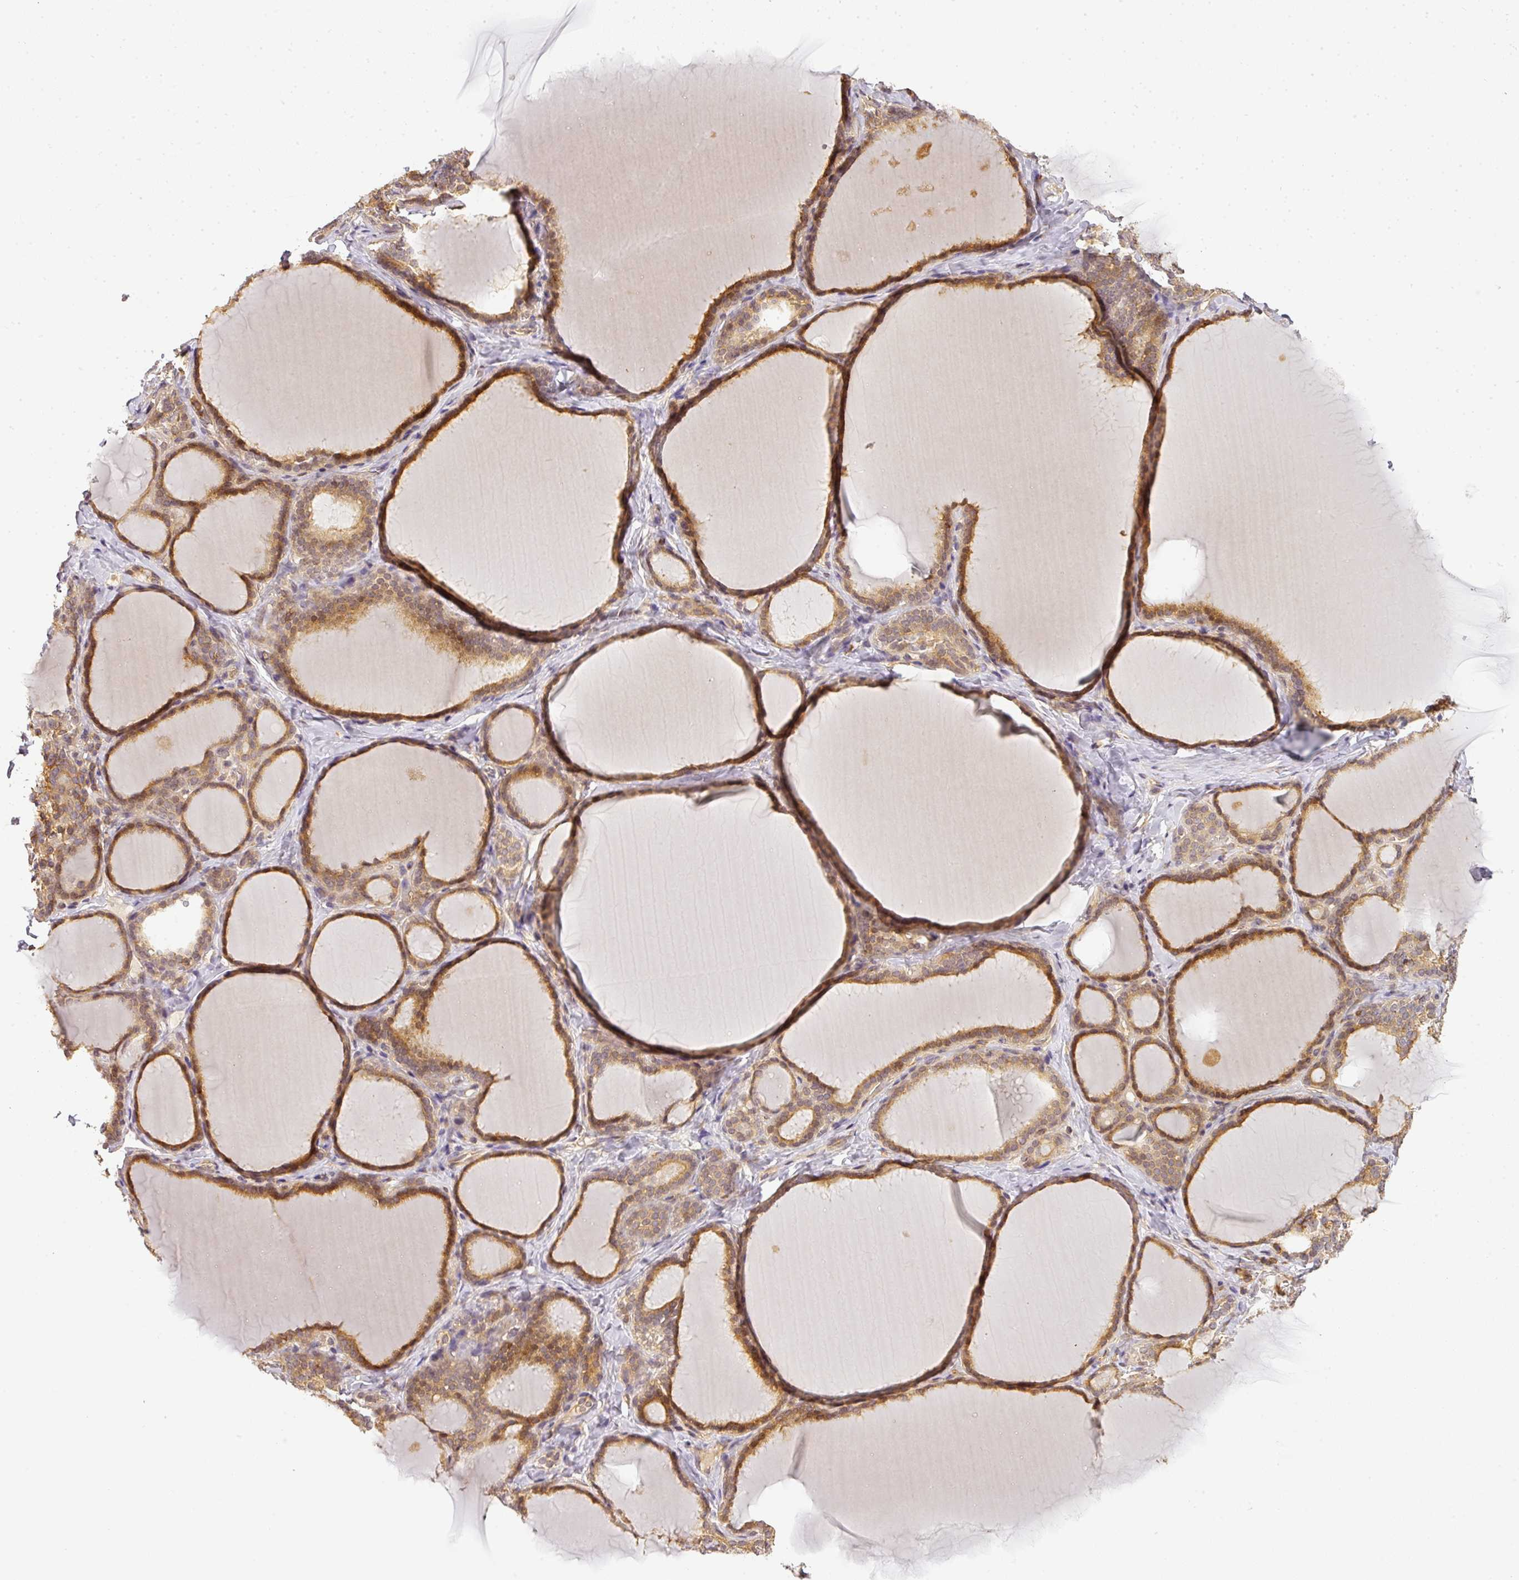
{"staining": {"intensity": "moderate", "quantity": ">75%", "location": "cytoplasmic/membranous"}, "tissue": "thyroid gland", "cell_type": "Glandular cells", "image_type": "normal", "snomed": [{"axis": "morphology", "description": "Normal tissue, NOS"}, {"axis": "topography", "description": "Thyroid gland"}], "caption": "Immunohistochemical staining of unremarkable human thyroid gland reveals >75% levels of moderate cytoplasmic/membranous protein staining in approximately >75% of glandular cells.", "gene": "TCL1B", "patient": {"sex": "female", "age": 31}}